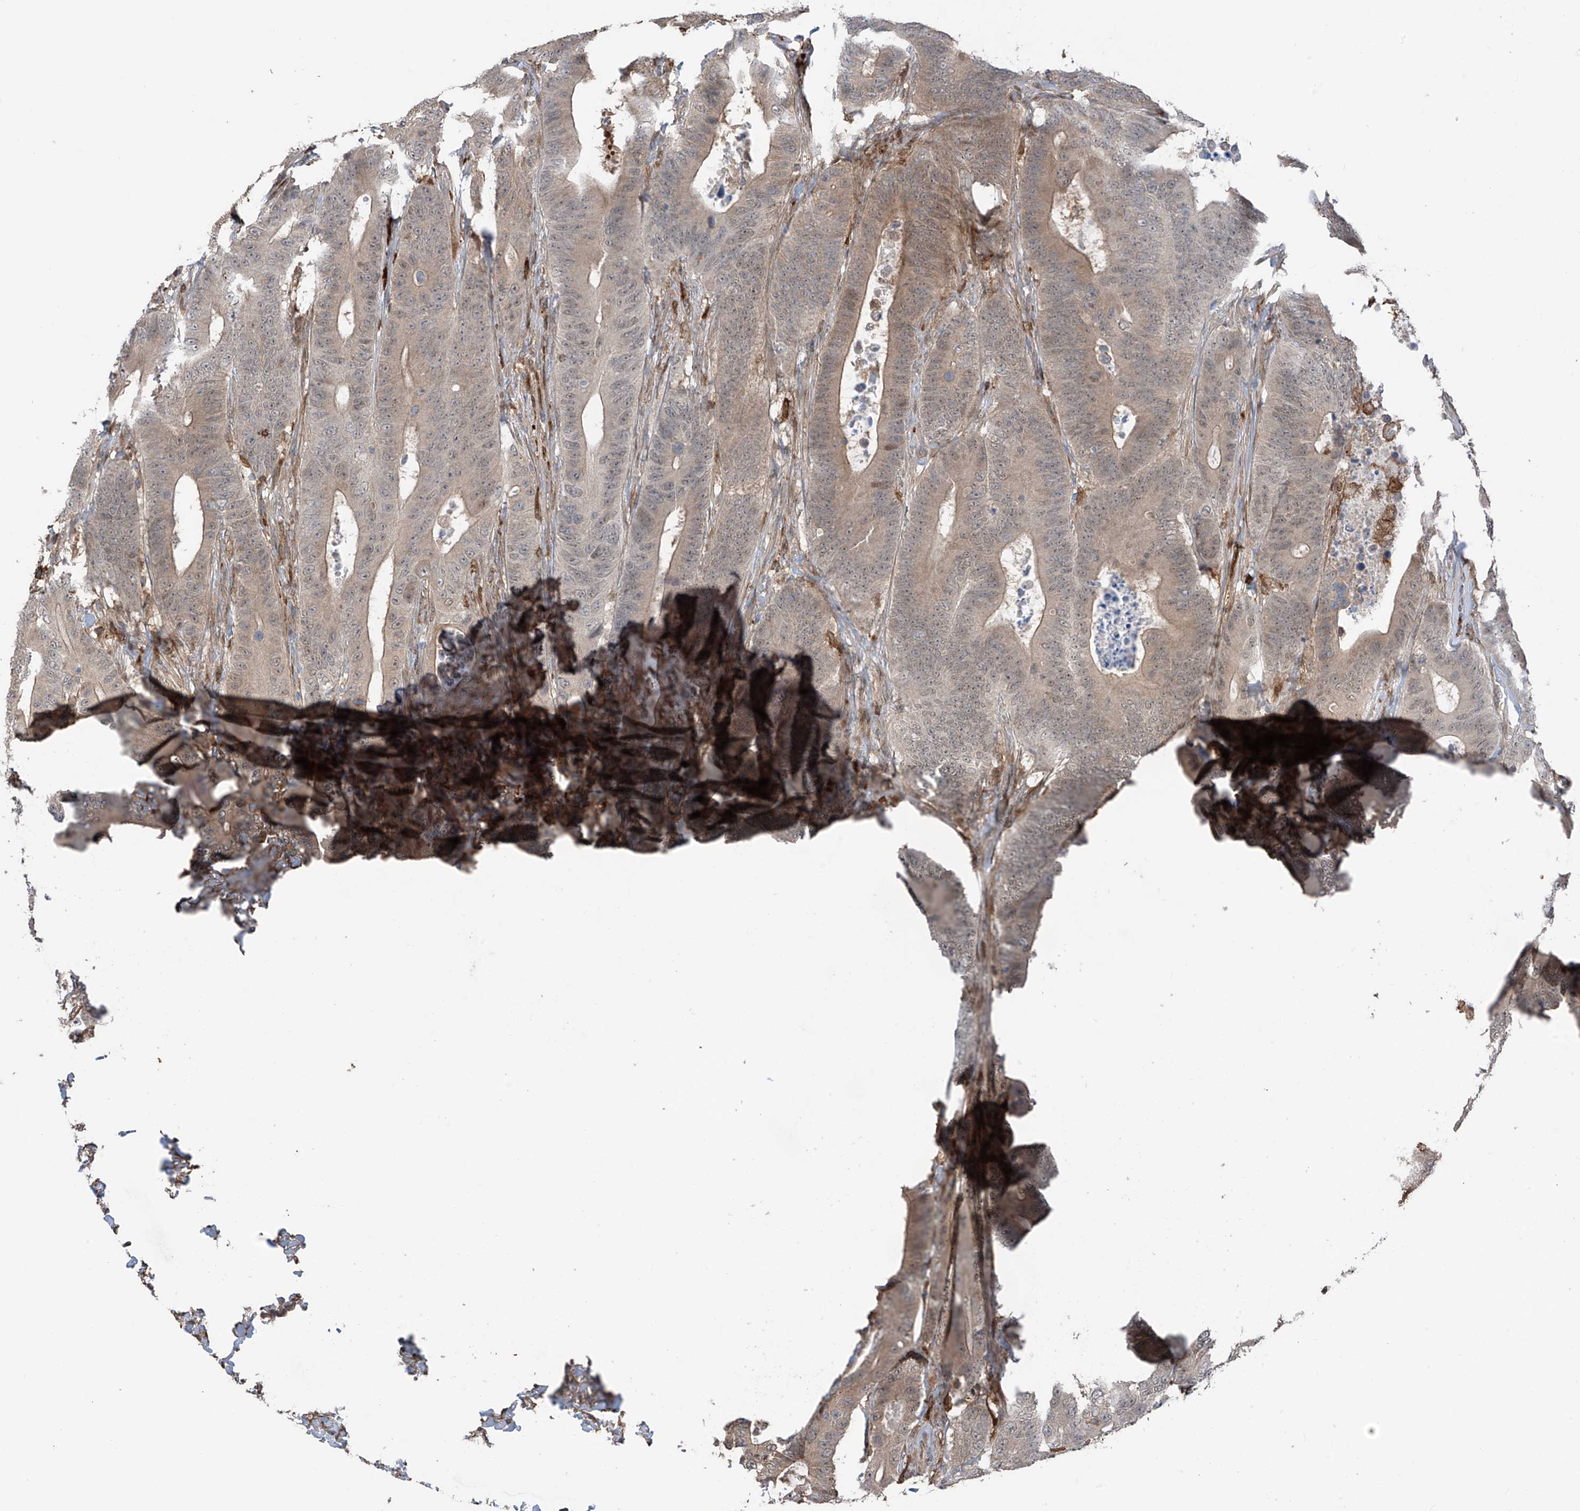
{"staining": {"intensity": "weak", "quantity": "25%-75%", "location": "cytoplasmic/membranous"}, "tissue": "colorectal cancer", "cell_type": "Tumor cells", "image_type": "cancer", "snomed": [{"axis": "morphology", "description": "Adenocarcinoma, NOS"}, {"axis": "topography", "description": "Colon"}], "caption": "A histopathology image showing weak cytoplasmic/membranous positivity in about 25%-75% of tumor cells in colorectal cancer (adenocarcinoma), as visualized by brown immunohistochemical staining.", "gene": "SAMD3", "patient": {"sex": "male", "age": 83}}